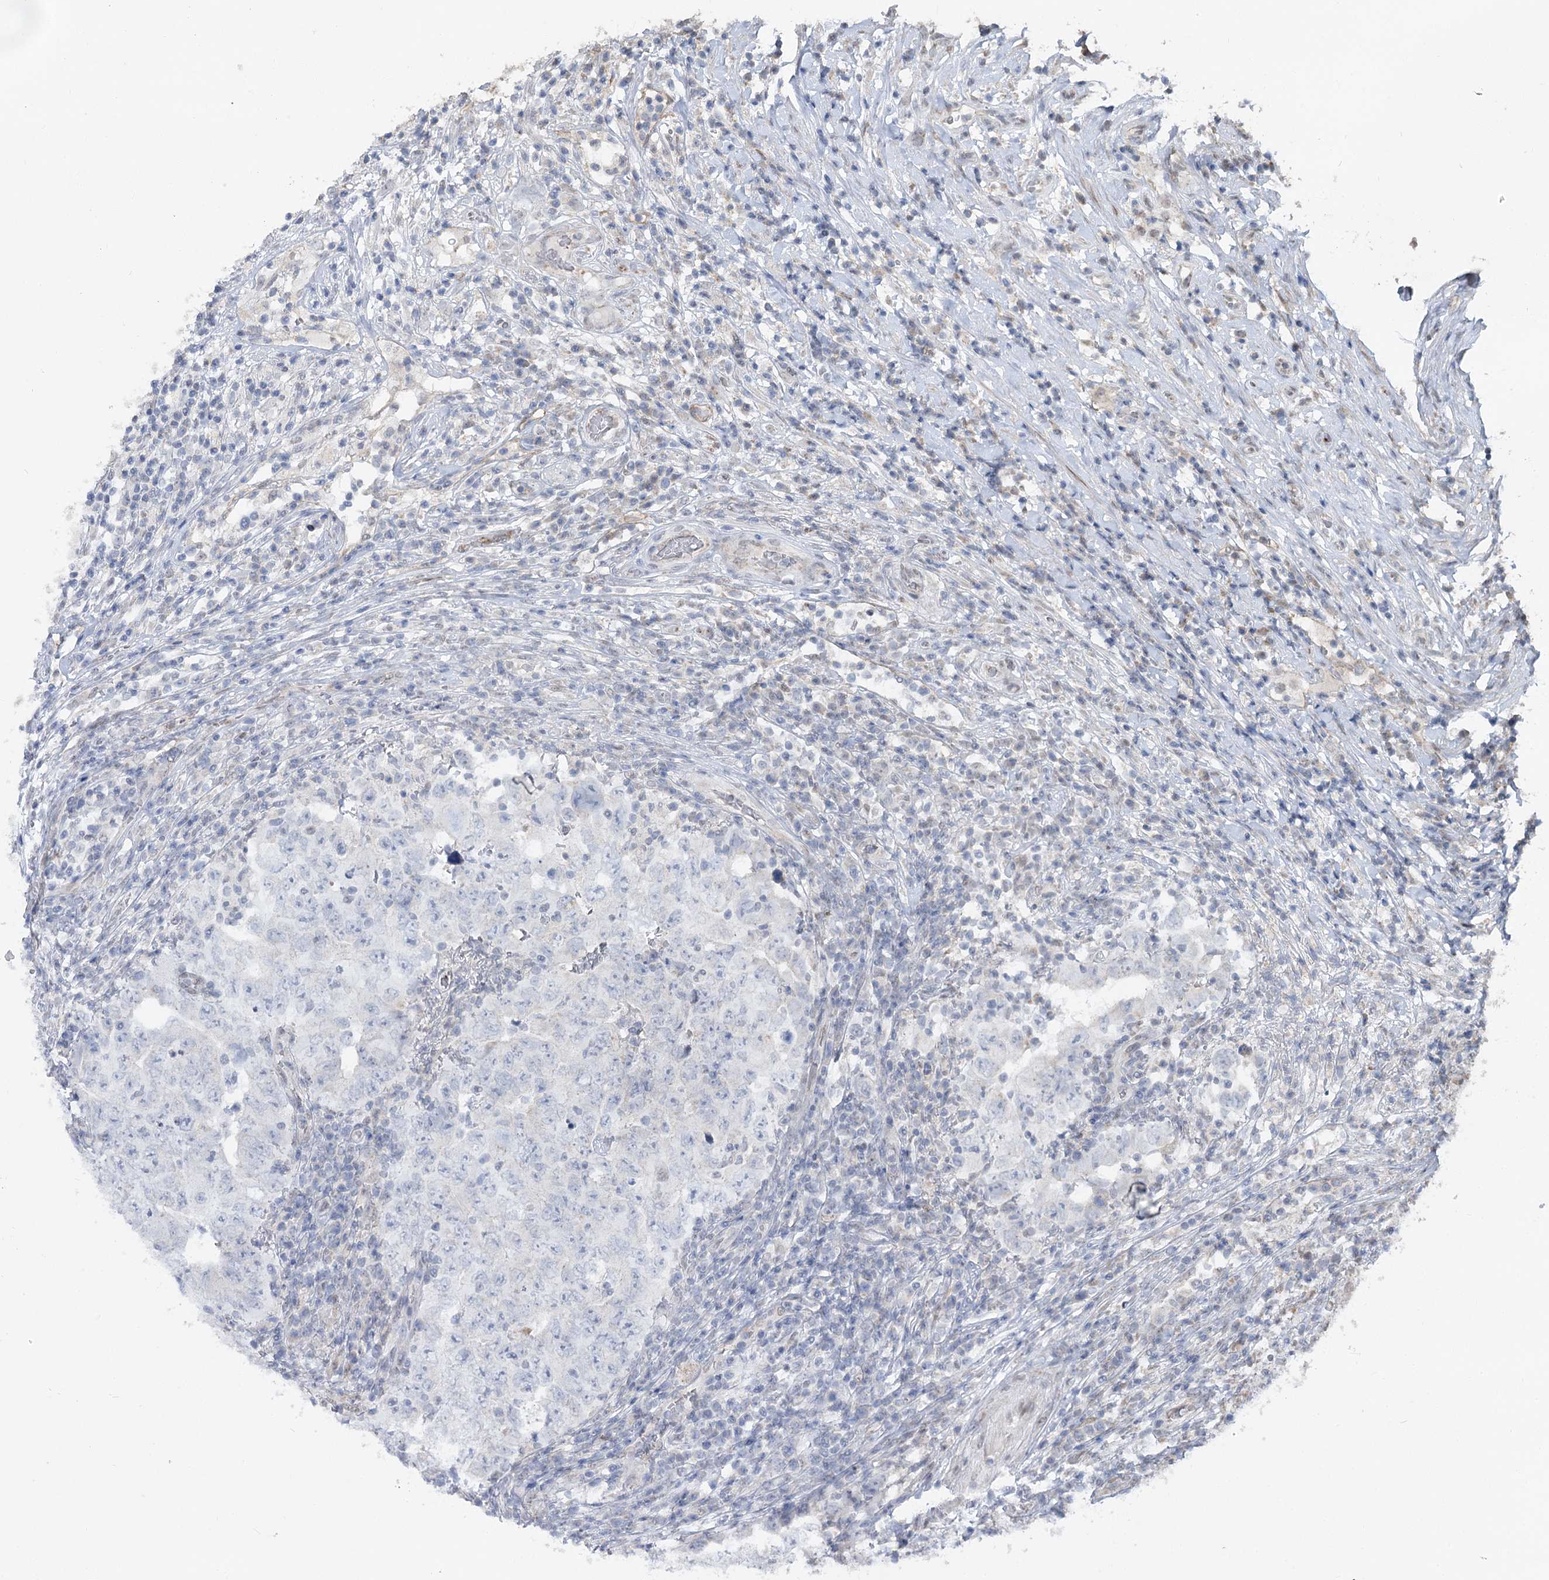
{"staining": {"intensity": "negative", "quantity": "none", "location": "none"}, "tissue": "testis cancer", "cell_type": "Tumor cells", "image_type": "cancer", "snomed": [{"axis": "morphology", "description": "Carcinoma, Embryonal, NOS"}, {"axis": "topography", "description": "Testis"}], "caption": "A histopathology image of human testis cancer (embryonal carcinoma) is negative for staining in tumor cells.", "gene": "RUFY4", "patient": {"sex": "male", "age": 26}}